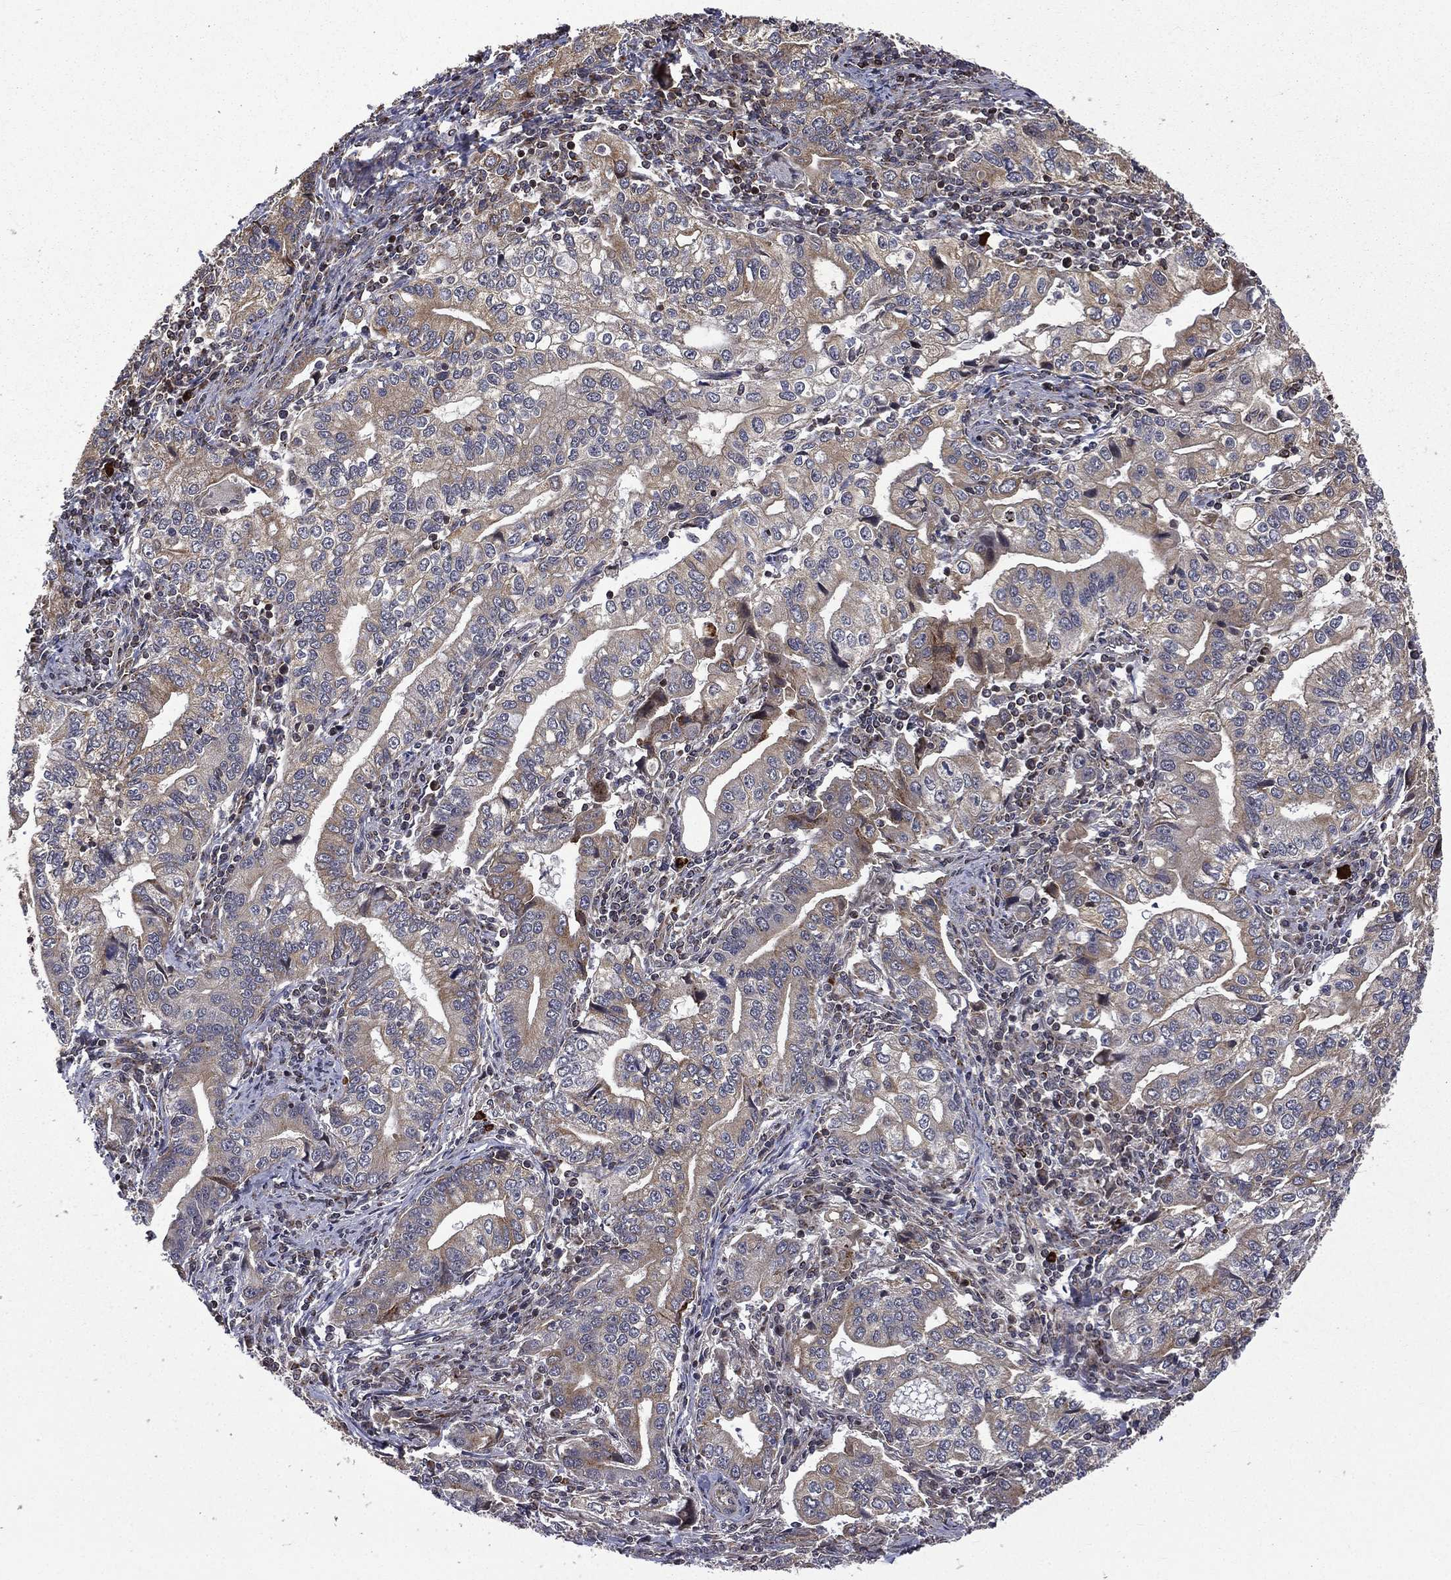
{"staining": {"intensity": "weak", "quantity": "<25%", "location": "cytoplasmic/membranous"}, "tissue": "stomach cancer", "cell_type": "Tumor cells", "image_type": "cancer", "snomed": [{"axis": "morphology", "description": "Adenocarcinoma, NOS"}, {"axis": "topography", "description": "Stomach, lower"}], "caption": "Tumor cells are negative for brown protein staining in stomach cancer (adenocarcinoma).", "gene": "GIMAP6", "patient": {"sex": "female", "age": 72}}